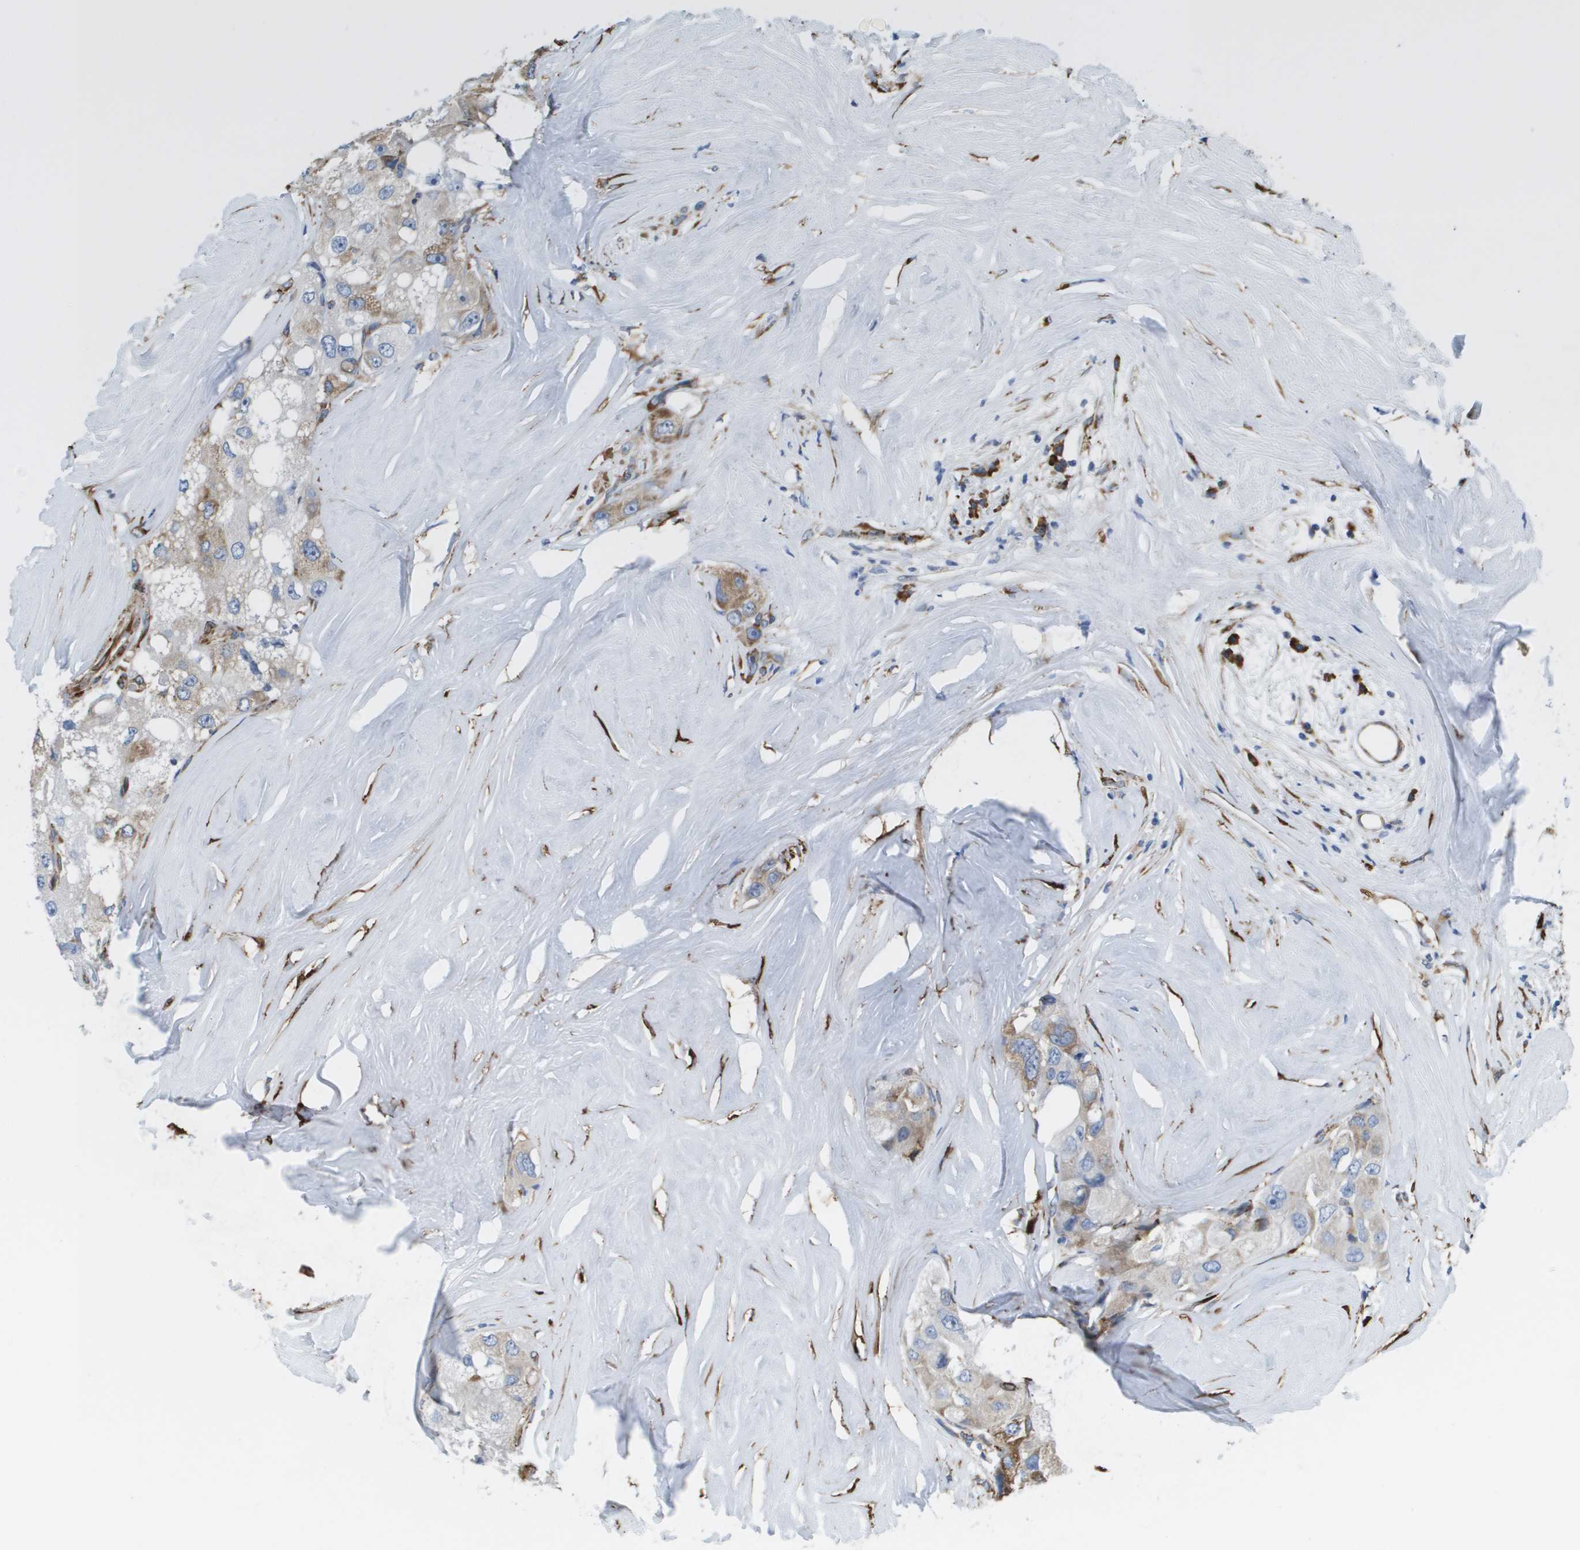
{"staining": {"intensity": "moderate", "quantity": "25%-75%", "location": "cytoplasmic/membranous"}, "tissue": "liver cancer", "cell_type": "Tumor cells", "image_type": "cancer", "snomed": [{"axis": "morphology", "description": "Carcinoma, Hepatocellular, NOS"}, {"axis": "topography", "description": "Liver"}], "caption": "Liver cancer stained with a protein marker exhibits moderate staining in tumor cells.", "gene": "ST3GAL2", "patient": {"sex": "male", "age": 80}}